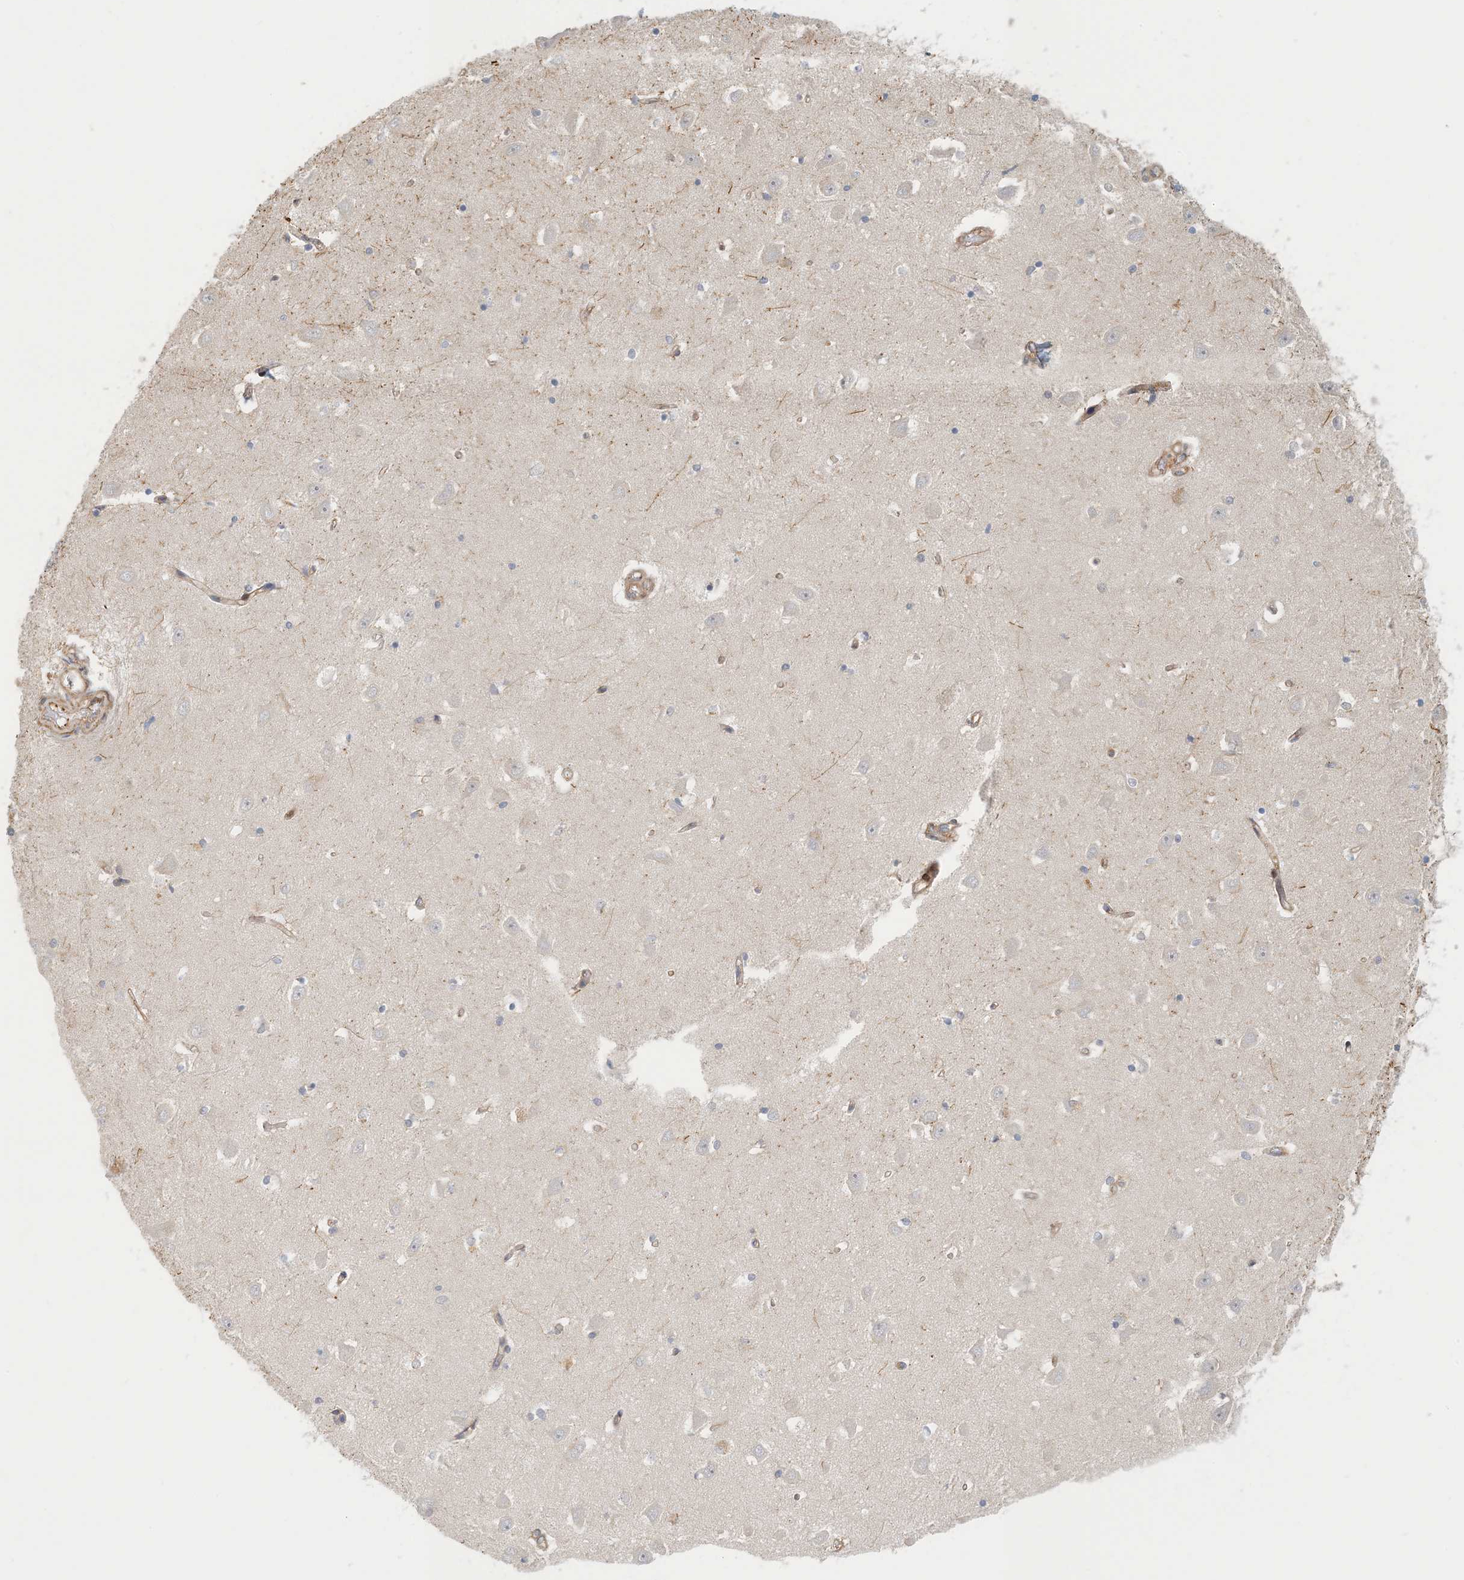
{"staining": {"intensity": "negative", "quantity": "none", "location": "none"}, "tissue": "hippocampus", "cell_type": "Glial cells", "image_type": "normal", "snomed": [{"axis": "morphology", "description": "Normal tissue, NOS"}, {"axis": "topography", "description": "Hippocampus"}], "caption": "This is an immunohistochemistry photomicrograph of benign human hippocampus. There is no positivity in glial cells.", "gene": "MAPKBP1", "patient": {"sex": "male", "age": 70}}